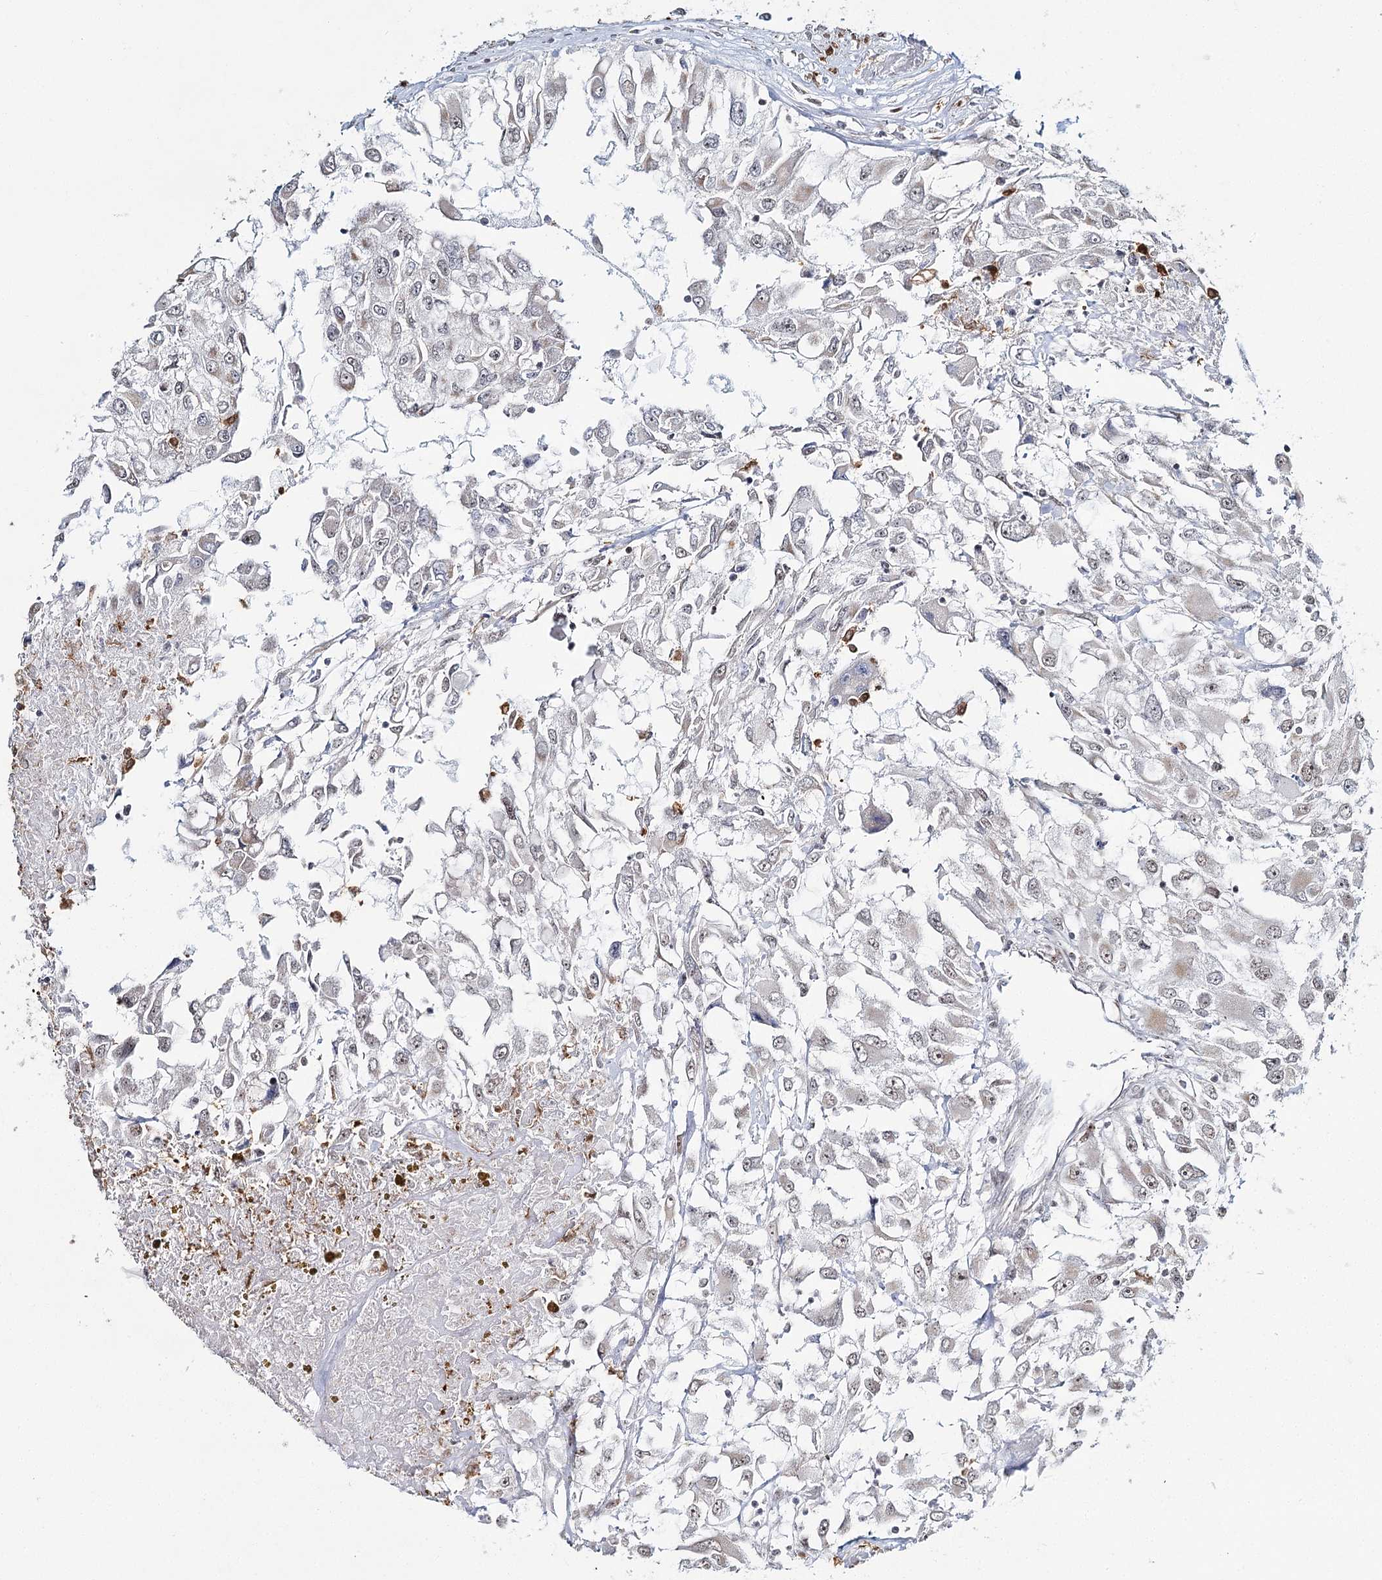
{"staining": {"intensity": "negative", "quantity": "none", "location": "none"}, "tissue": "renal cancer", "cell_type": "Tumor cells", "image_type": "cancer", "snomed": [{"axis": "morphology", "description": "Adenocarcinoma, NOS"}, {"axis": "topography", "description": "Kidney"}], "caption": "Renal cancer (adenocarcinoma) stained for a protein using IHC exhibits no expression tumor cells.", "gene": "ATAD1", "patient": {"sex": "female", "age": 52}}